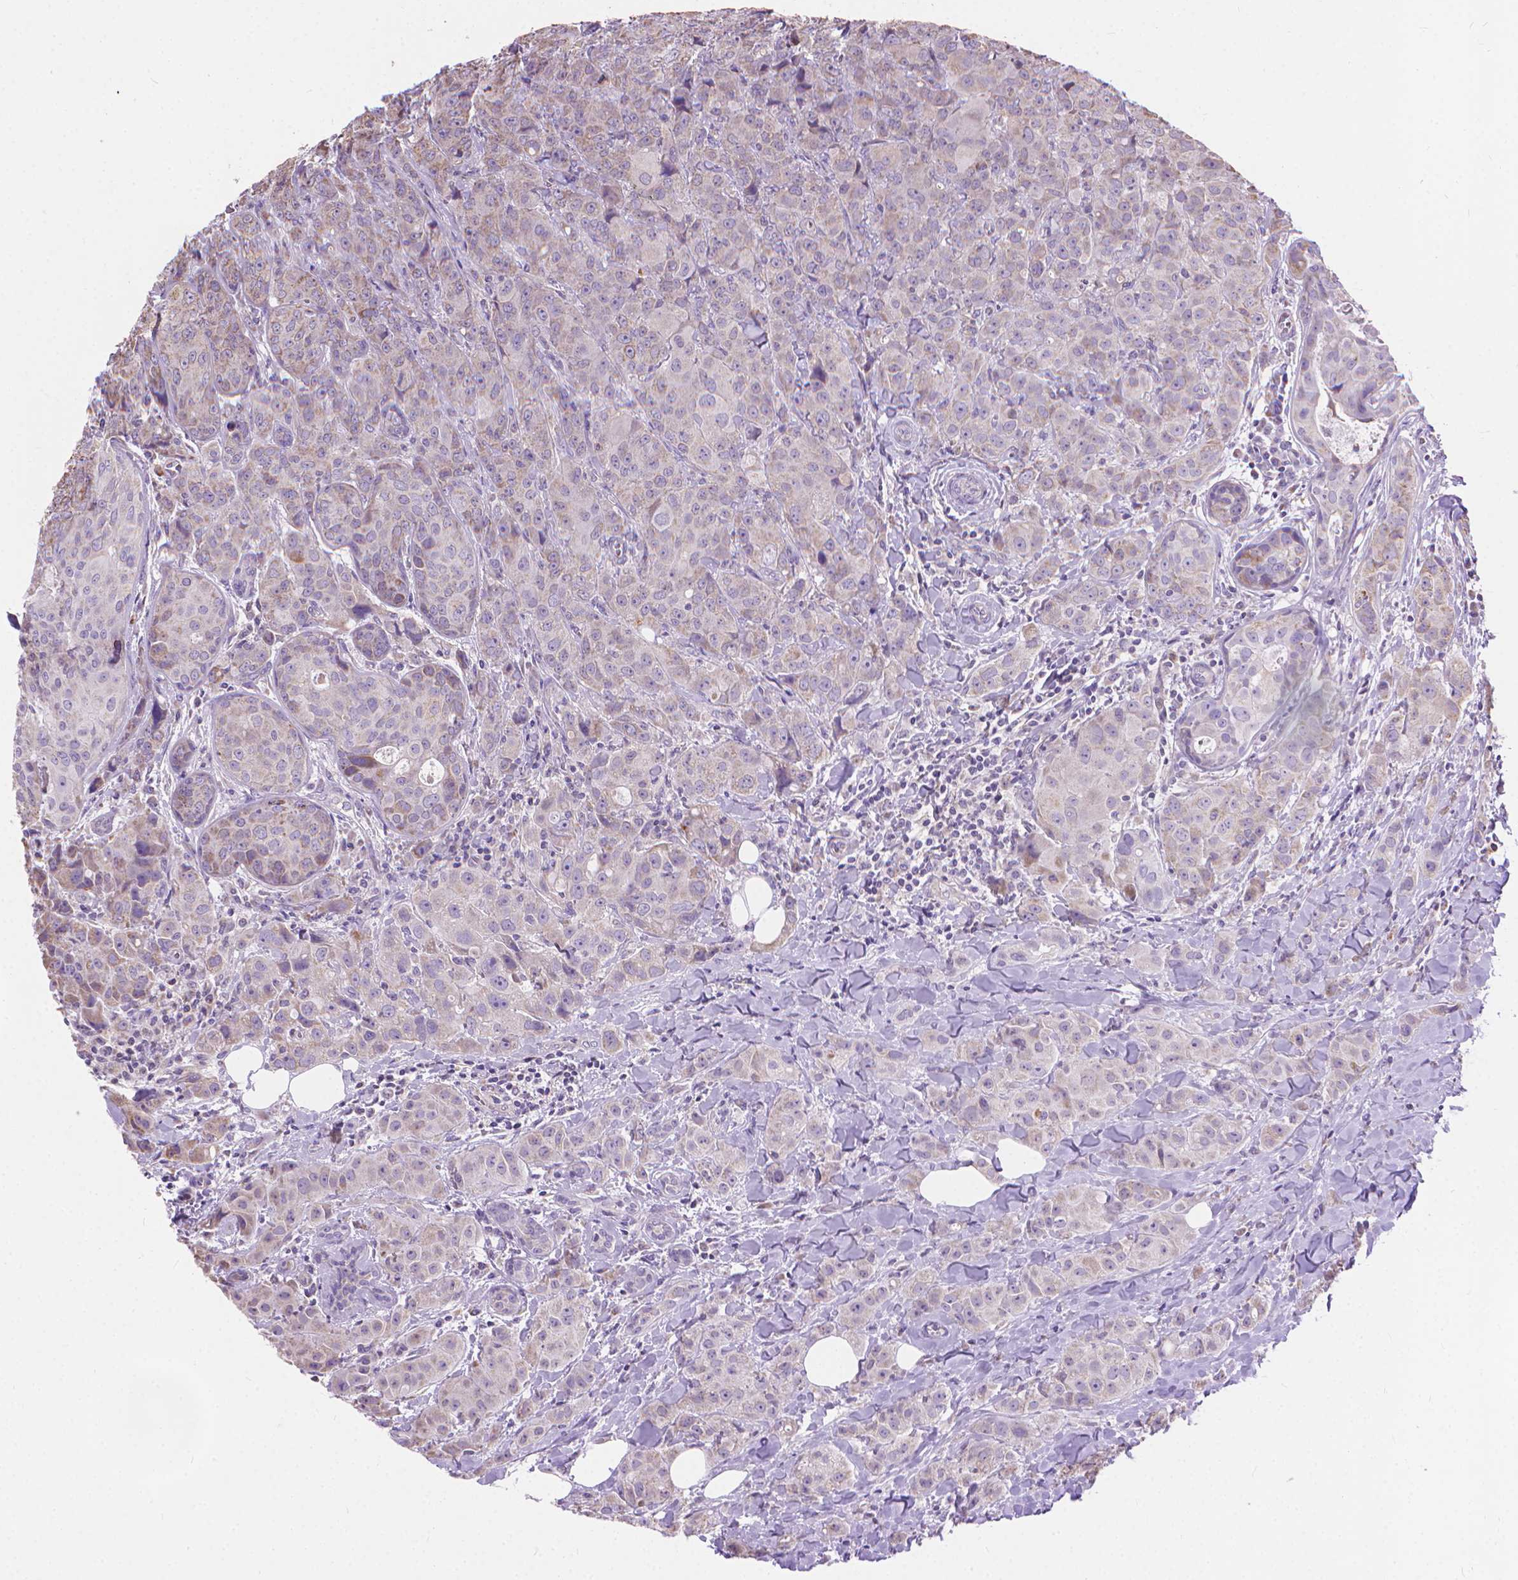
{"staining": {"intensity": "weak", "quantity": "<25%", "location": "cytoplasmic/membranous"}, "tissue": "breast cancer", "cell_type": "Tumor cells", "image_type": "cancer", "snomed": [{"axis": "morphology", "description": "Duct carcinoma"}, {"axis": "topography", "description": "Breast"}], "caption": "High magnification brightfield microscopy of intraductal carcinoma (breast) stained with DAB (3,3'-diaminobenzidine) (brown) and counterstained with hematoxylin (blue): tumor cells show no significant expression. (Brightfield microscopy of DAB (3,3'-diaminobenzidine) immunohistochemistry (IHC) at high magnification).", "gene": "SYN1", "patient": {"sex": "female", "age": 43}}